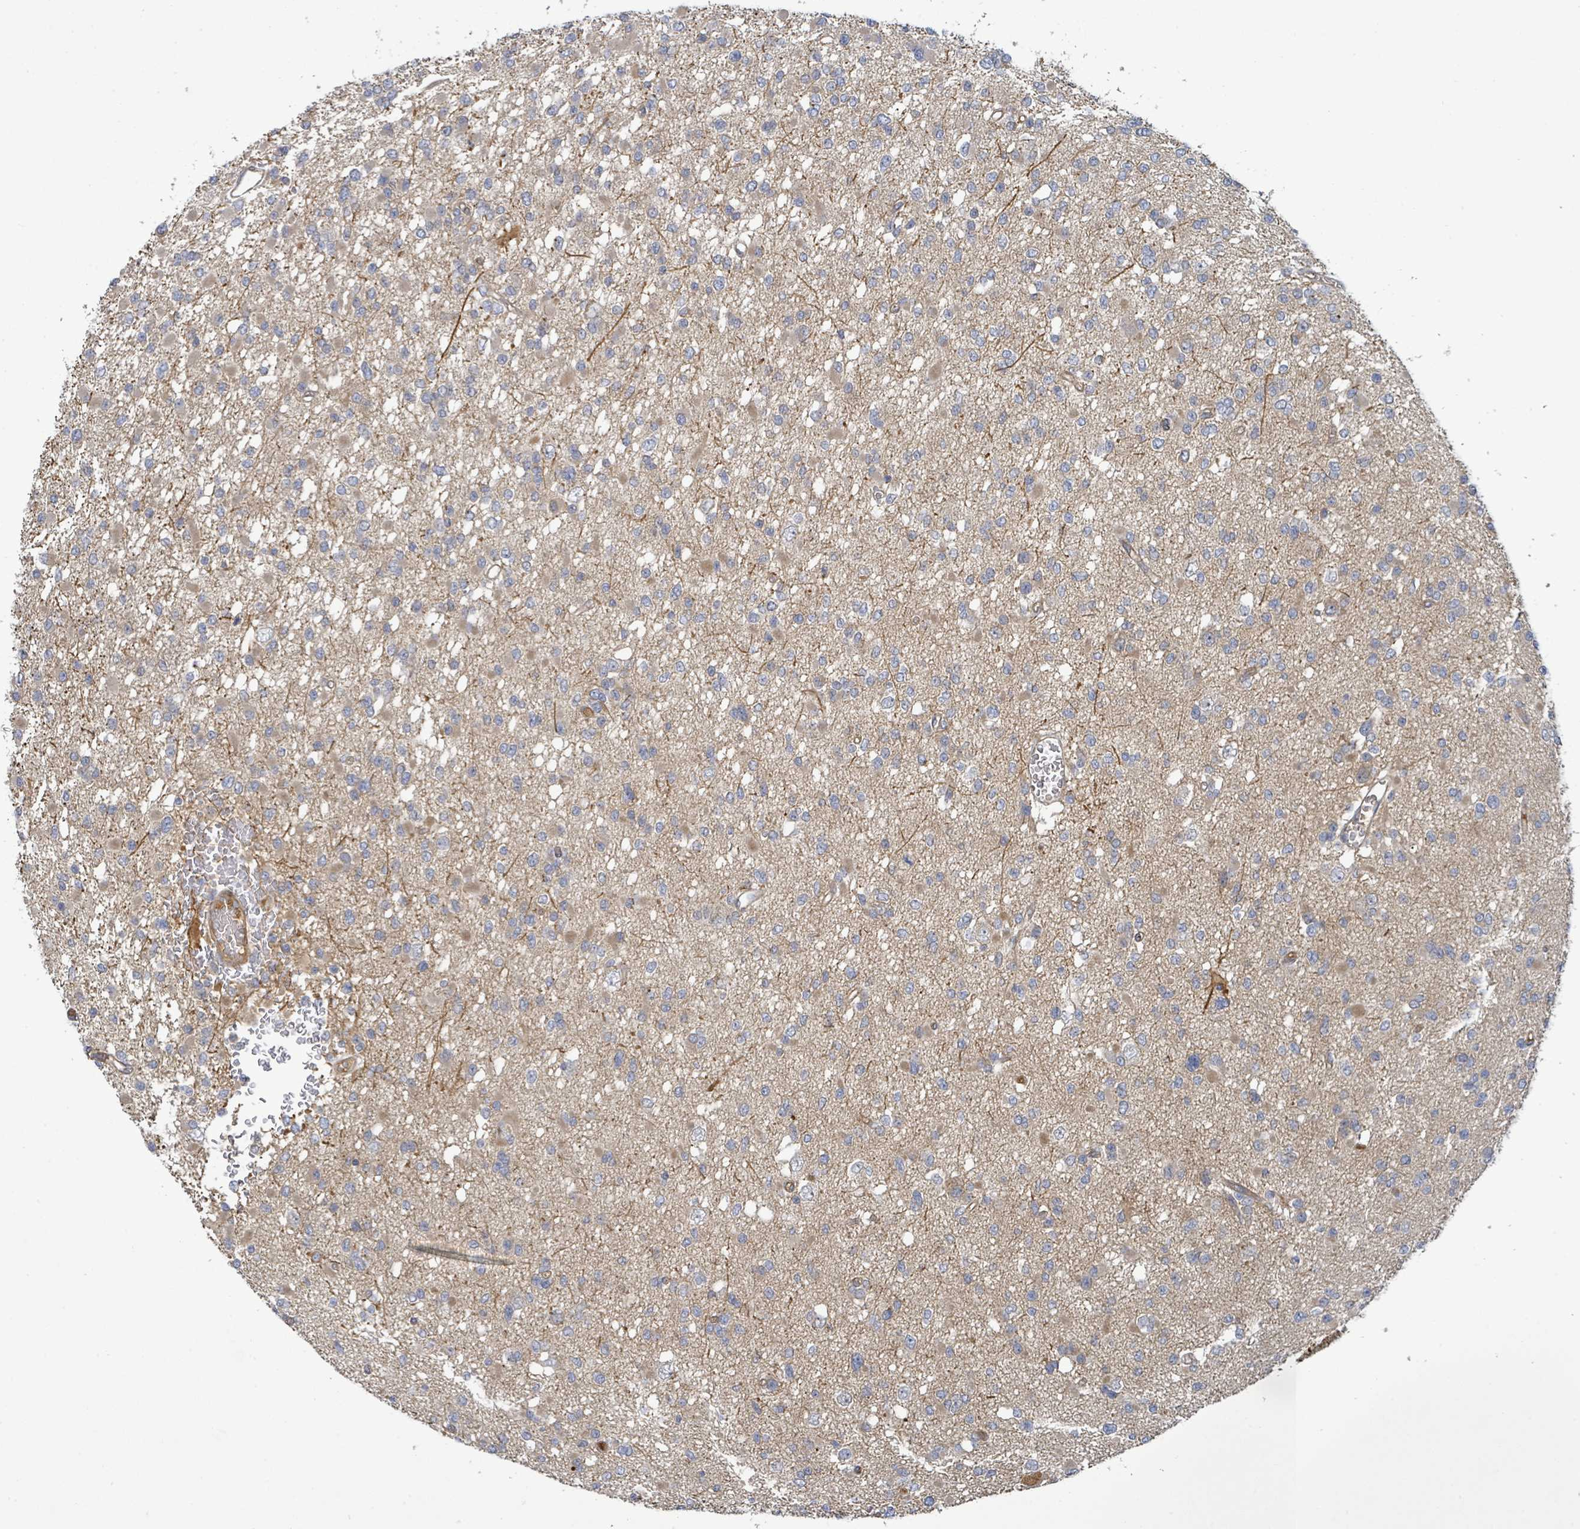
{"staining": {"intensity": "weak", "quantity": "<25%", "location": "cytoplasmic/membranous"}, "tissue": "glioma", "cell_type": "Tumor cells", "image_type": "cancer", "snomed": [{"axis": "morphology", "description": "Glioma, malignant, Low grade"}, {"axis": "topography", "description": "Brain"}], "caption": "An image of human glioma is negative for staining in tumor cells. (Brightfield microscopy of DAB (3,3'-diaminobenzidine) immunohistochemistry (IHC) at high magnification).", "gene": "STARD4", "patient": {"sex": "female", "age": 22}}